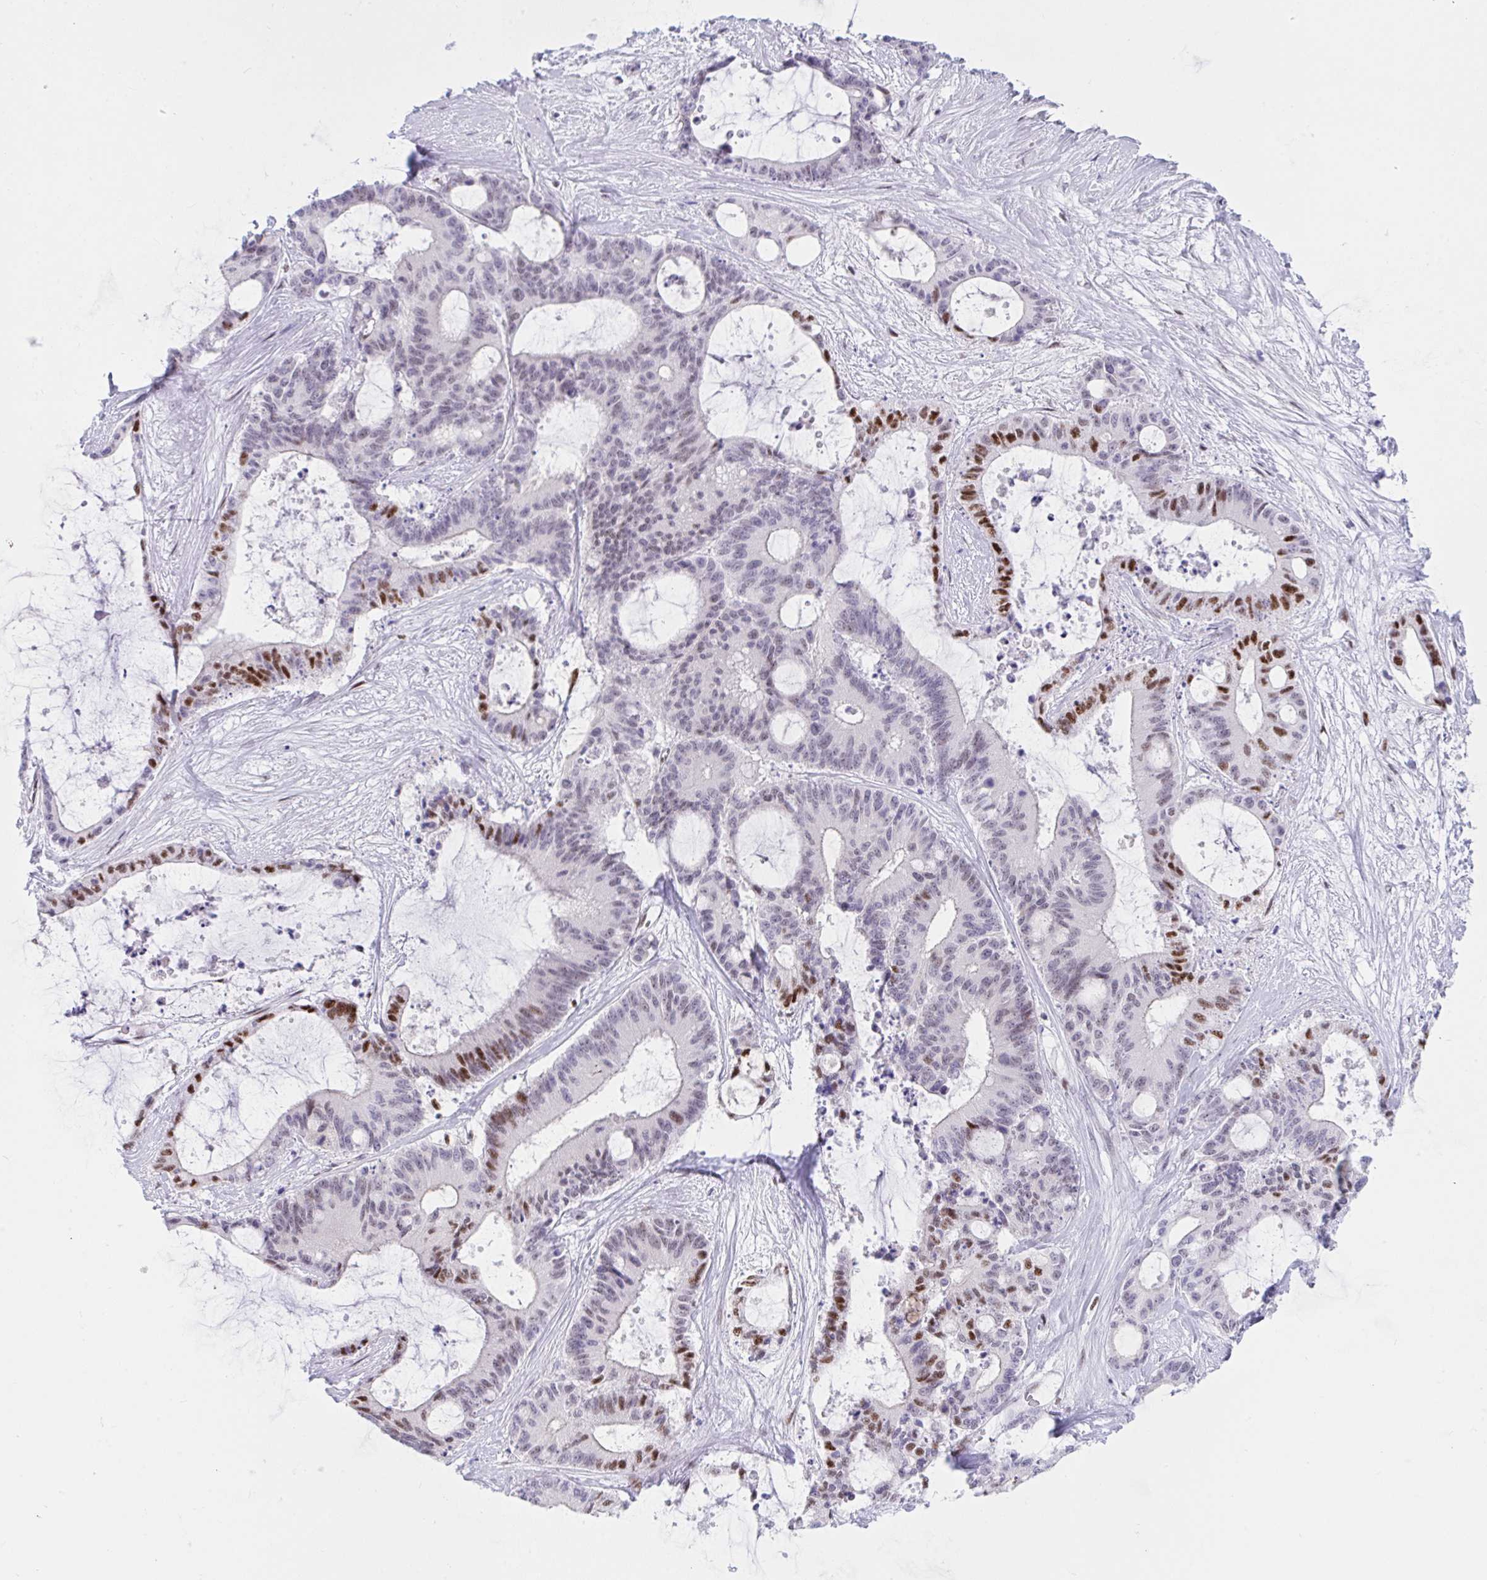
{"staining": {"intensity": "strong", "quantity": "<25%", "location": "nuclear"}, "tissue": "liver cancer", "cell_type": "Tumor cells", "image_type": "cancer", "snomed": [{"axis": "morphology", "description": "Normal tissue, NOS"}, {"axis": "morphology", "description": "Cholangiocarcinoma"}, {"axis": "topography", "description": "Liver"}, {"axis": "topography", "description": "Peripheral nerve tissue"}], "caption": "IHC of liver cancer reveals medium levels of strong nuclear staining in approximately <25% of tumor cells.", "gene": "IKZF2", "patient": {"sex": "female", "age": 73}}